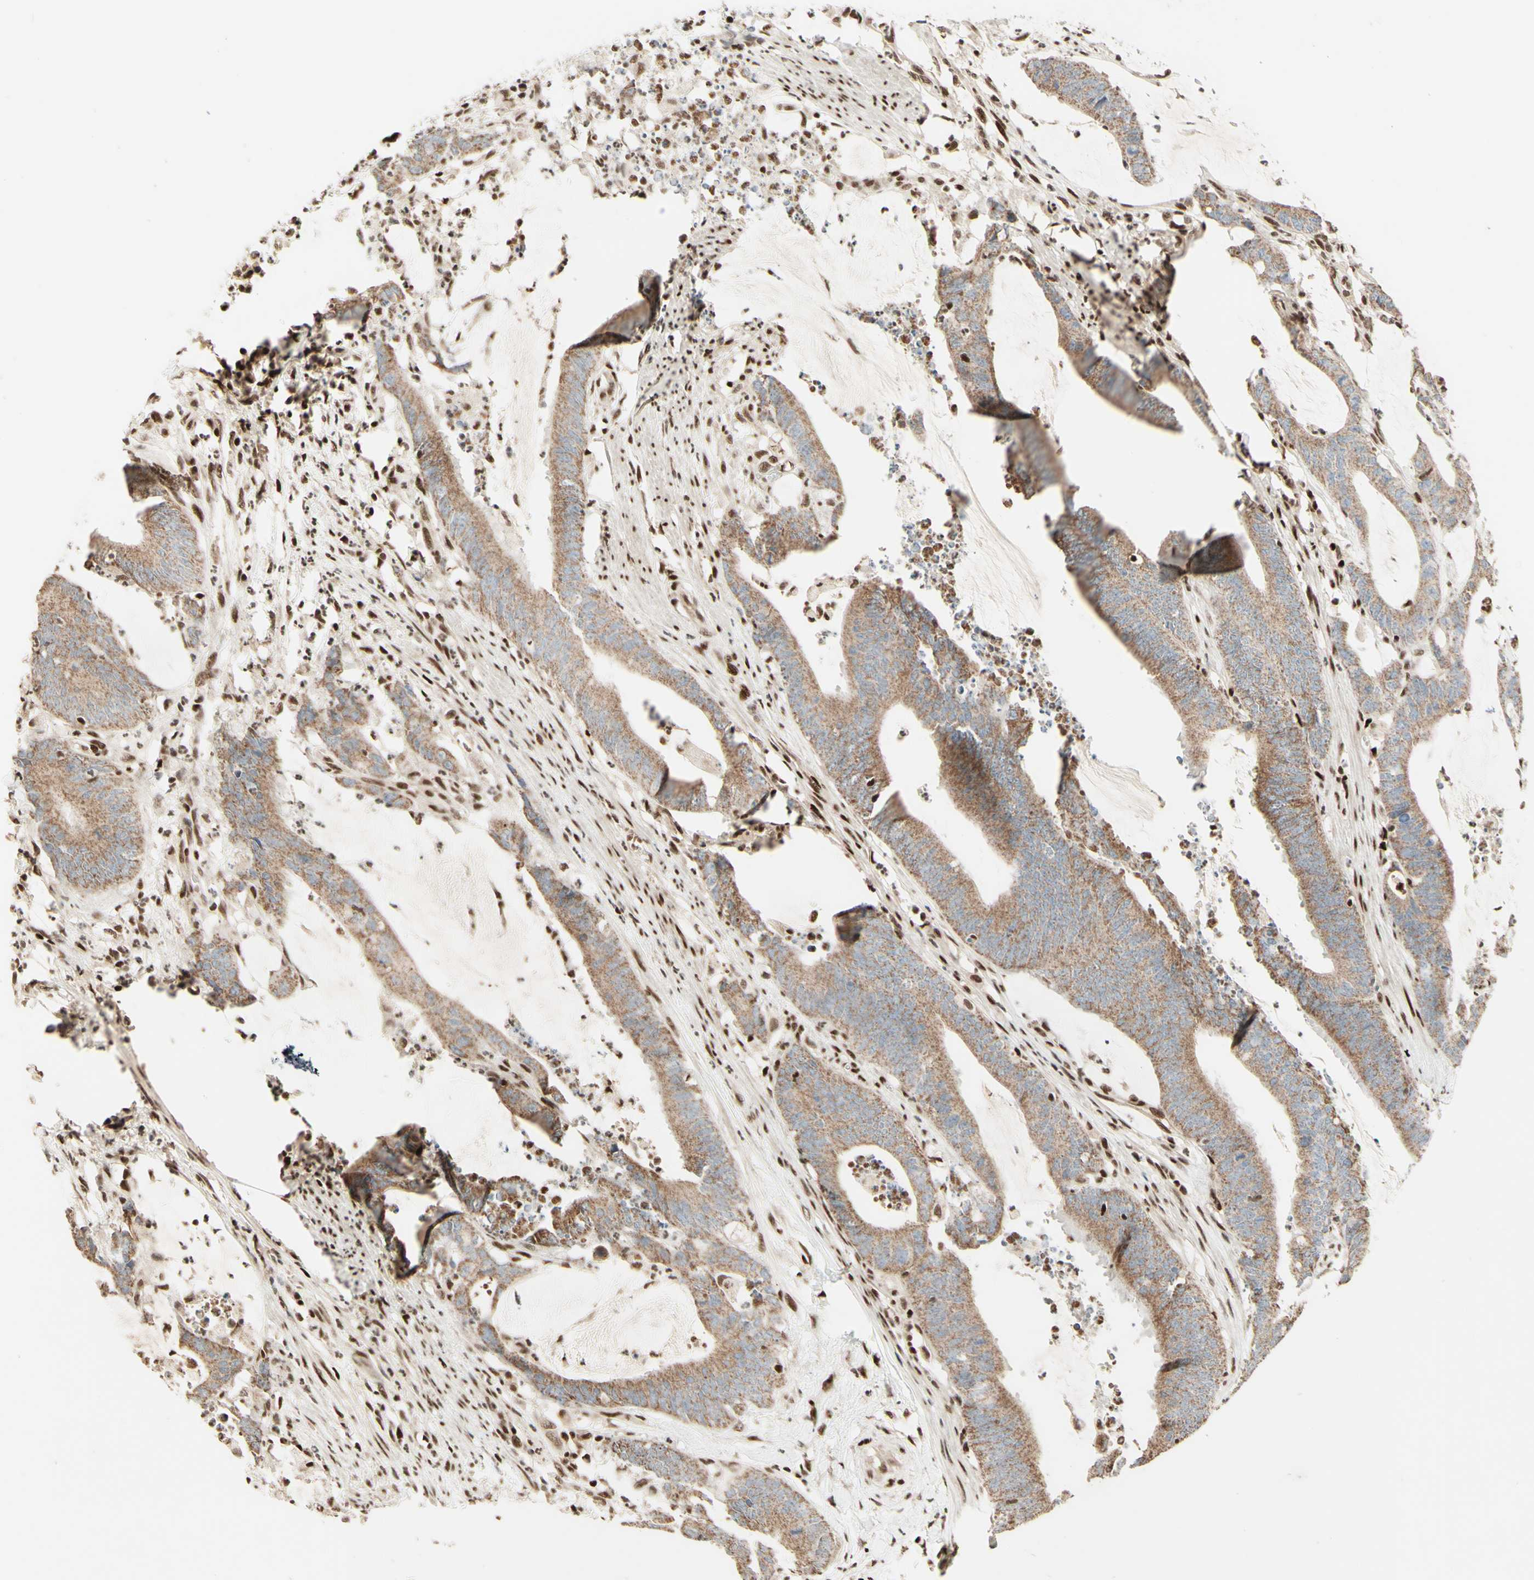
{"staining": {"intensity": "weak", "quantity": ">75%", "location": "cytoplasmic/membranous"}, "tissue": "colorectal cancer", "cell_type": "Tumor cells", "image_type": "cancer", "snomed": [{"axis": "morphology", "description": "Adenocarcinoma, NOS"}, {"axis": "topography", "description": "Rectum"}], "caption": "Adenocarcinoma (colorectal) was stained to show a protein in brown. There is low levels of weak cytoplasmic/membranous staining in approximately >75% of tumor cells.", "gene": "NR3C1", "patient": {"sex": "female", "age": 66}}